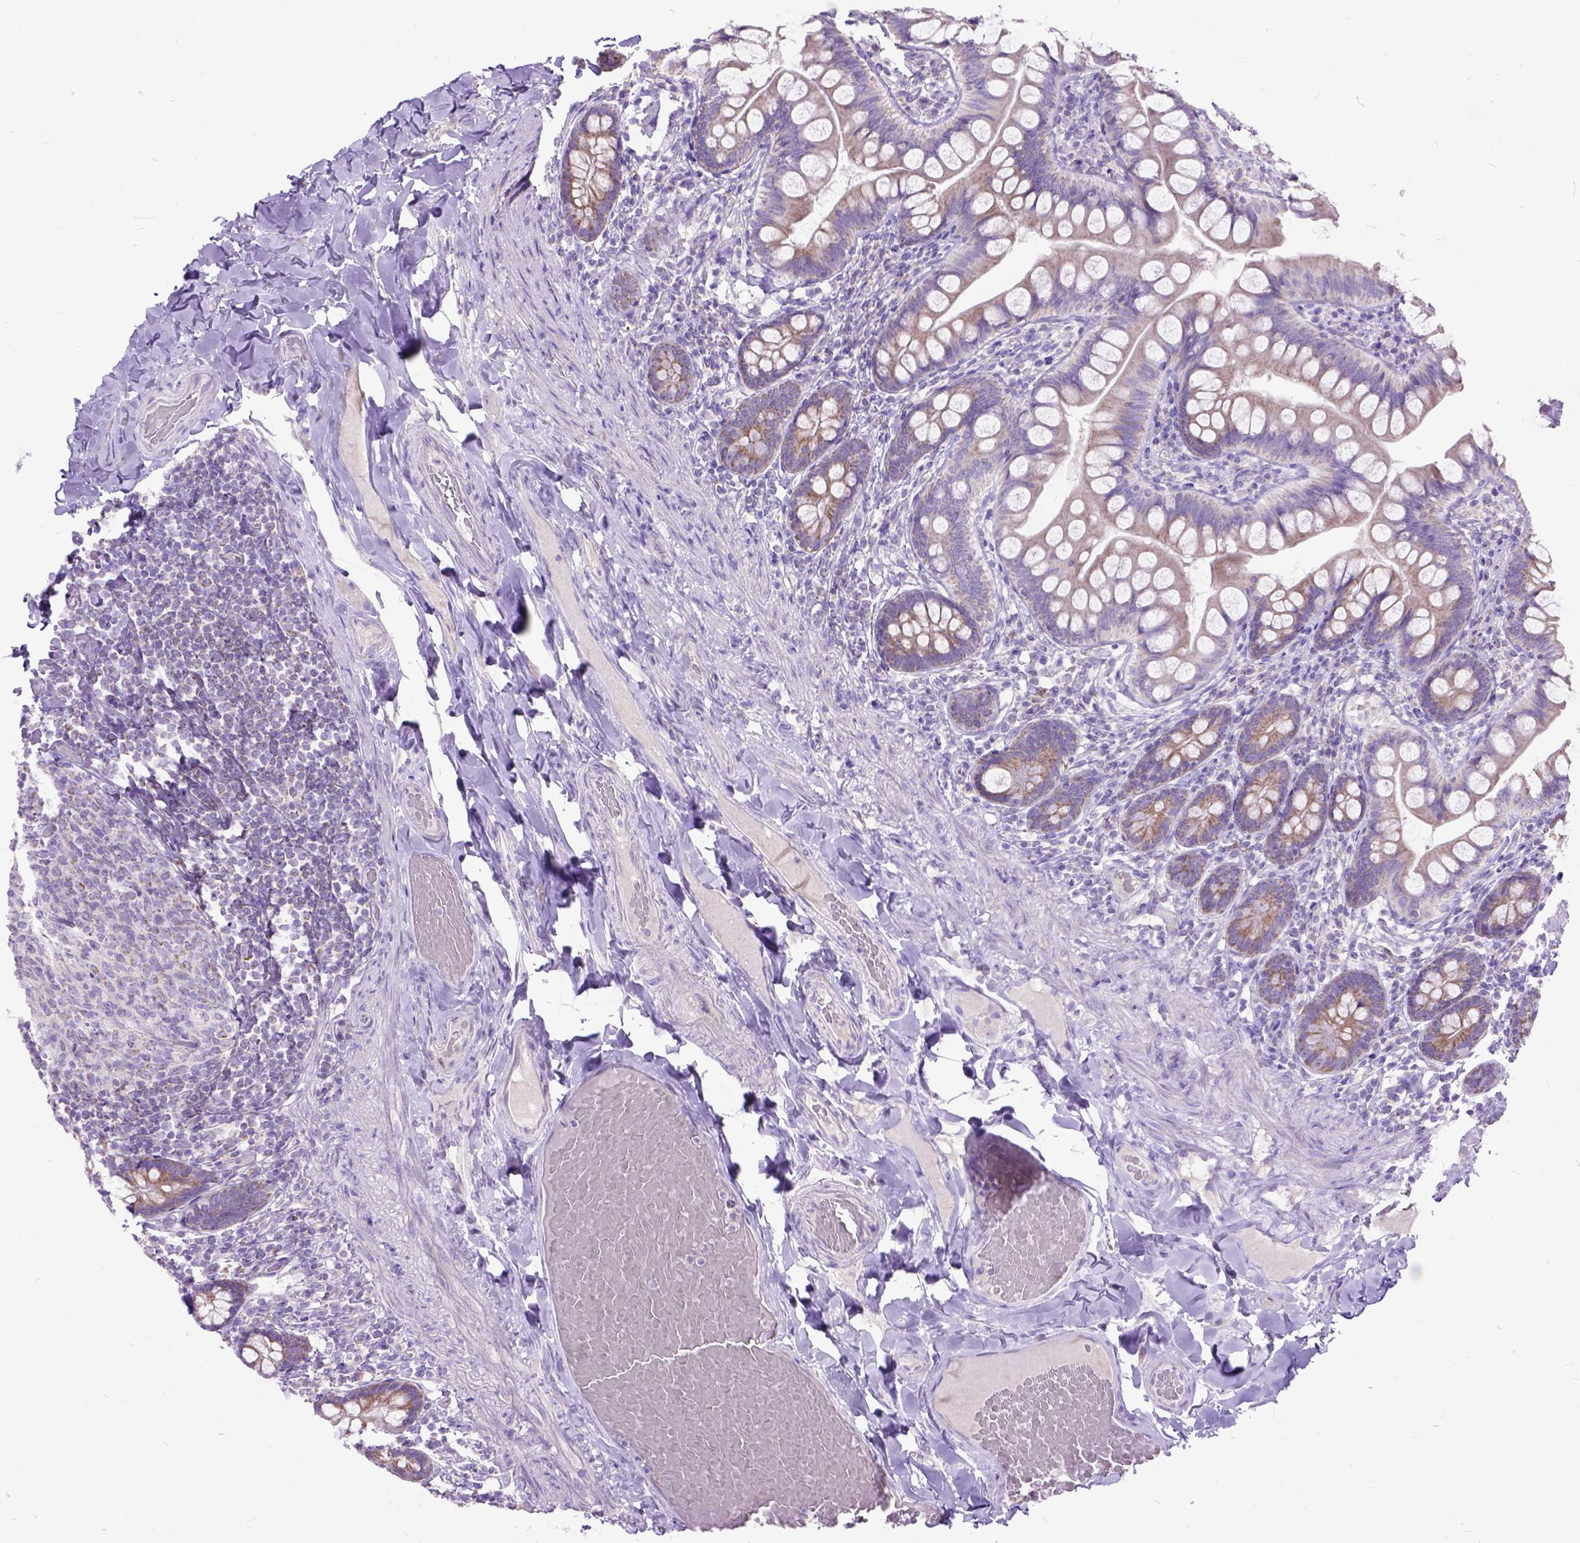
{"staining": {"intensity": "weak", "quantity": ">75%", "location": "cytoplasmic/membranous"}, "tissue": "small intestine", "cell_type": "Glandular cells", "image_type": "normal", "snomed": [{"axis": "morphology", "description": "Normal tissue, NOS"}, {"axis": "topography", "description": "Small intestine"}], "caption": "Immunohistochemical staining of normal human small intestine reveals >75% levels of weak cytoplasmic/membranous protein staining in about >75% of glandular cells.", "gene": "CTAG2", "patient": {"sex": "male", "age": 70}}